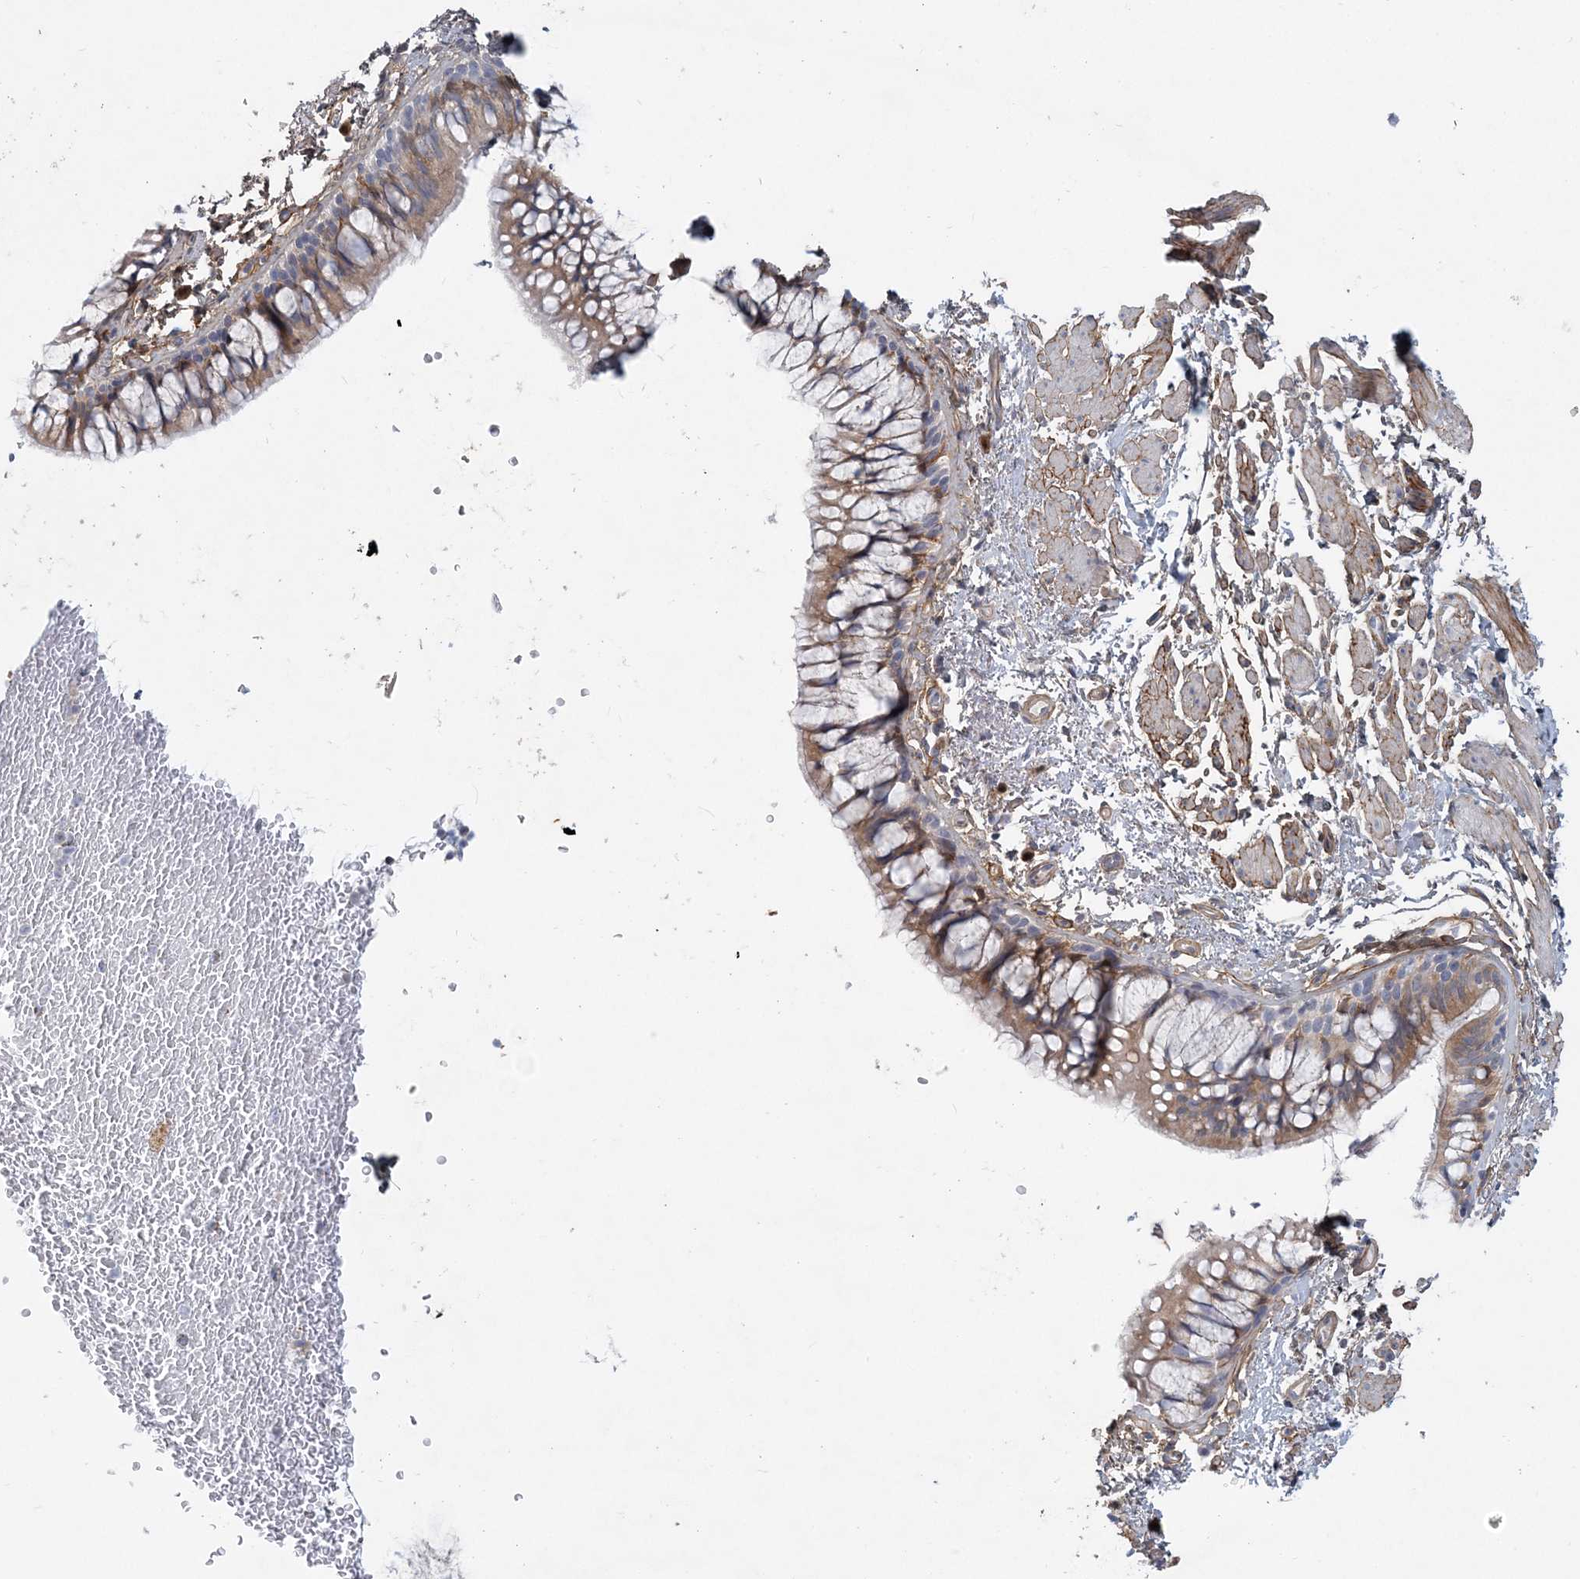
{"staining": {"intensity": "weak", "quantity": ">75%", "location": "cytoplasmic/membranous"}, "tissue": "bronchus", "cell_type": "Respiratory epithelial cells", "image_type": "normal", "snomed": [{"axis": "morphology", "description": "Normal tissue, NOS"}, {"axis": "topography", "description": "Cartilage tissue"}, {"axis": "topography", "description": "Bronchus"}], "caption": "Immunohistochemical staining of benign human bronchus exhibits >75% levels of weak cytoplasmic/membranous protein staining in approximately >75% of respiratory epithelial cells.", "gene": "GMPPA", "patient": {"sex": "female", "age": 73}}